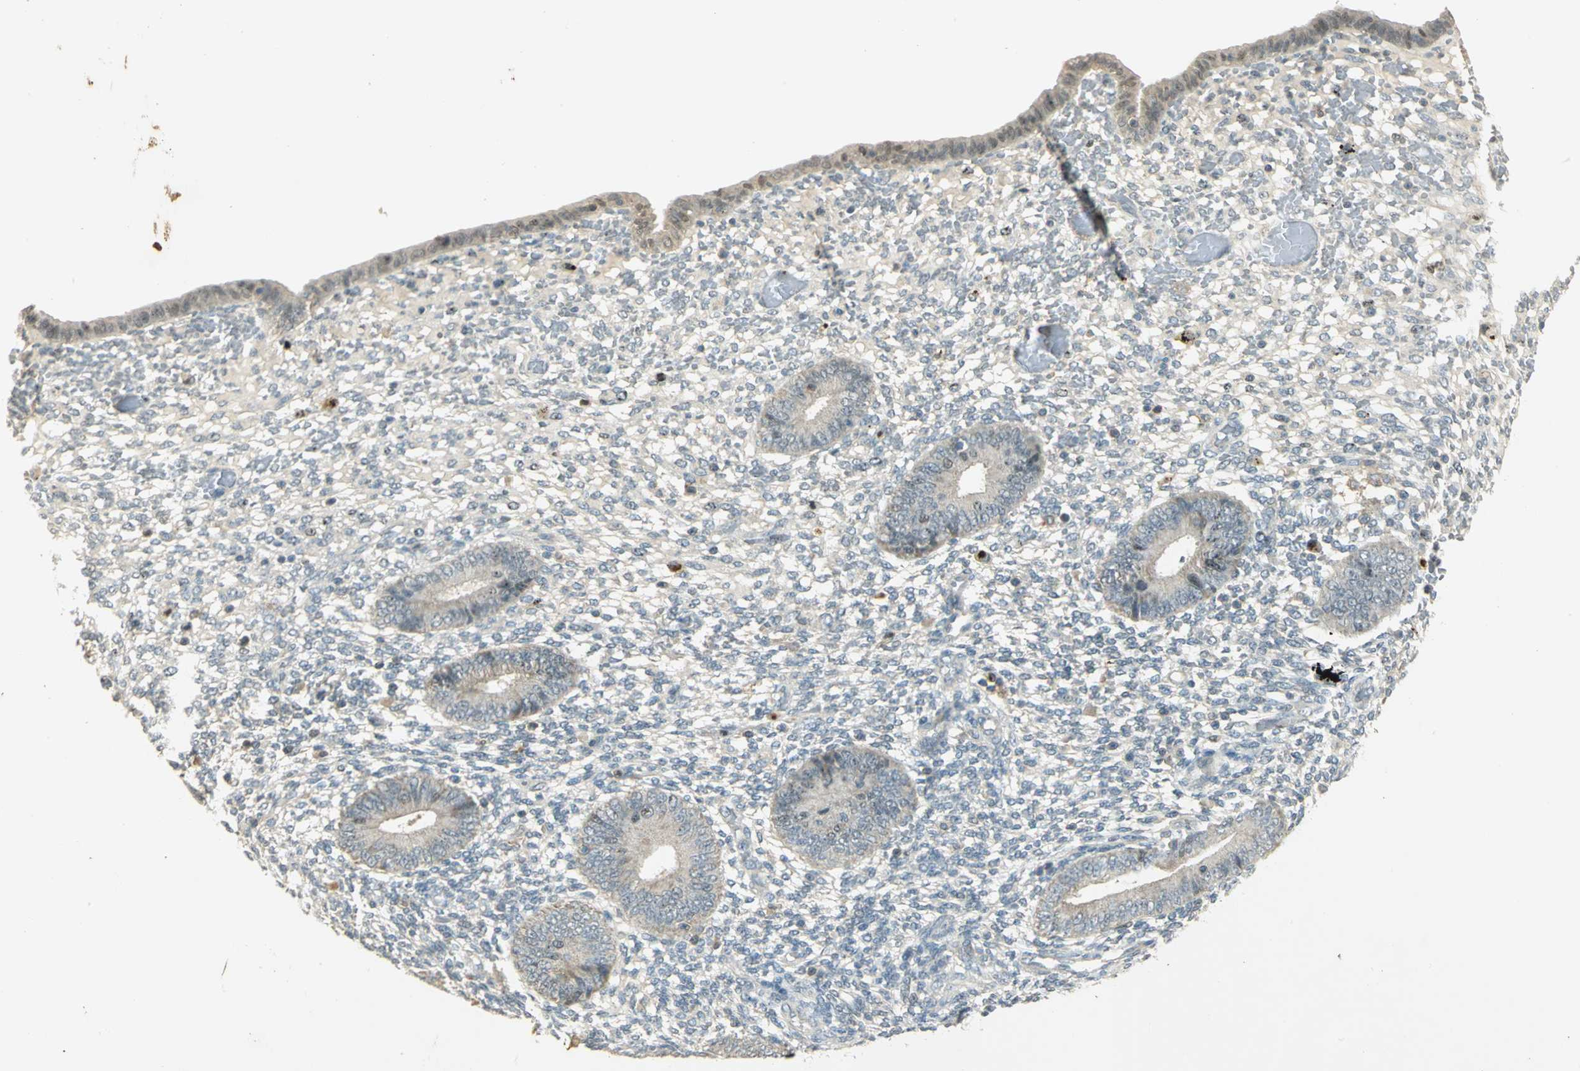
{"staining": {"intensity": "negative", "quantity": "none", "location": "none"}, "tissue": "endometrium", "cell_type": "Cells in endometrial stroma", "image_type": "normal", "snomed": [{"axis": "morphology", "description": "Normal tissue, NOS"}, {"axis": "topography", "description": "Endometrium"}], "caption": "This is an immunohistochemistry (IHC) histopathology image of normal human endometrium. There is no positivity in cells in endometrial stroma.", "gene": "BIRC2", "patient": {"sex": "female", "age": 42}}